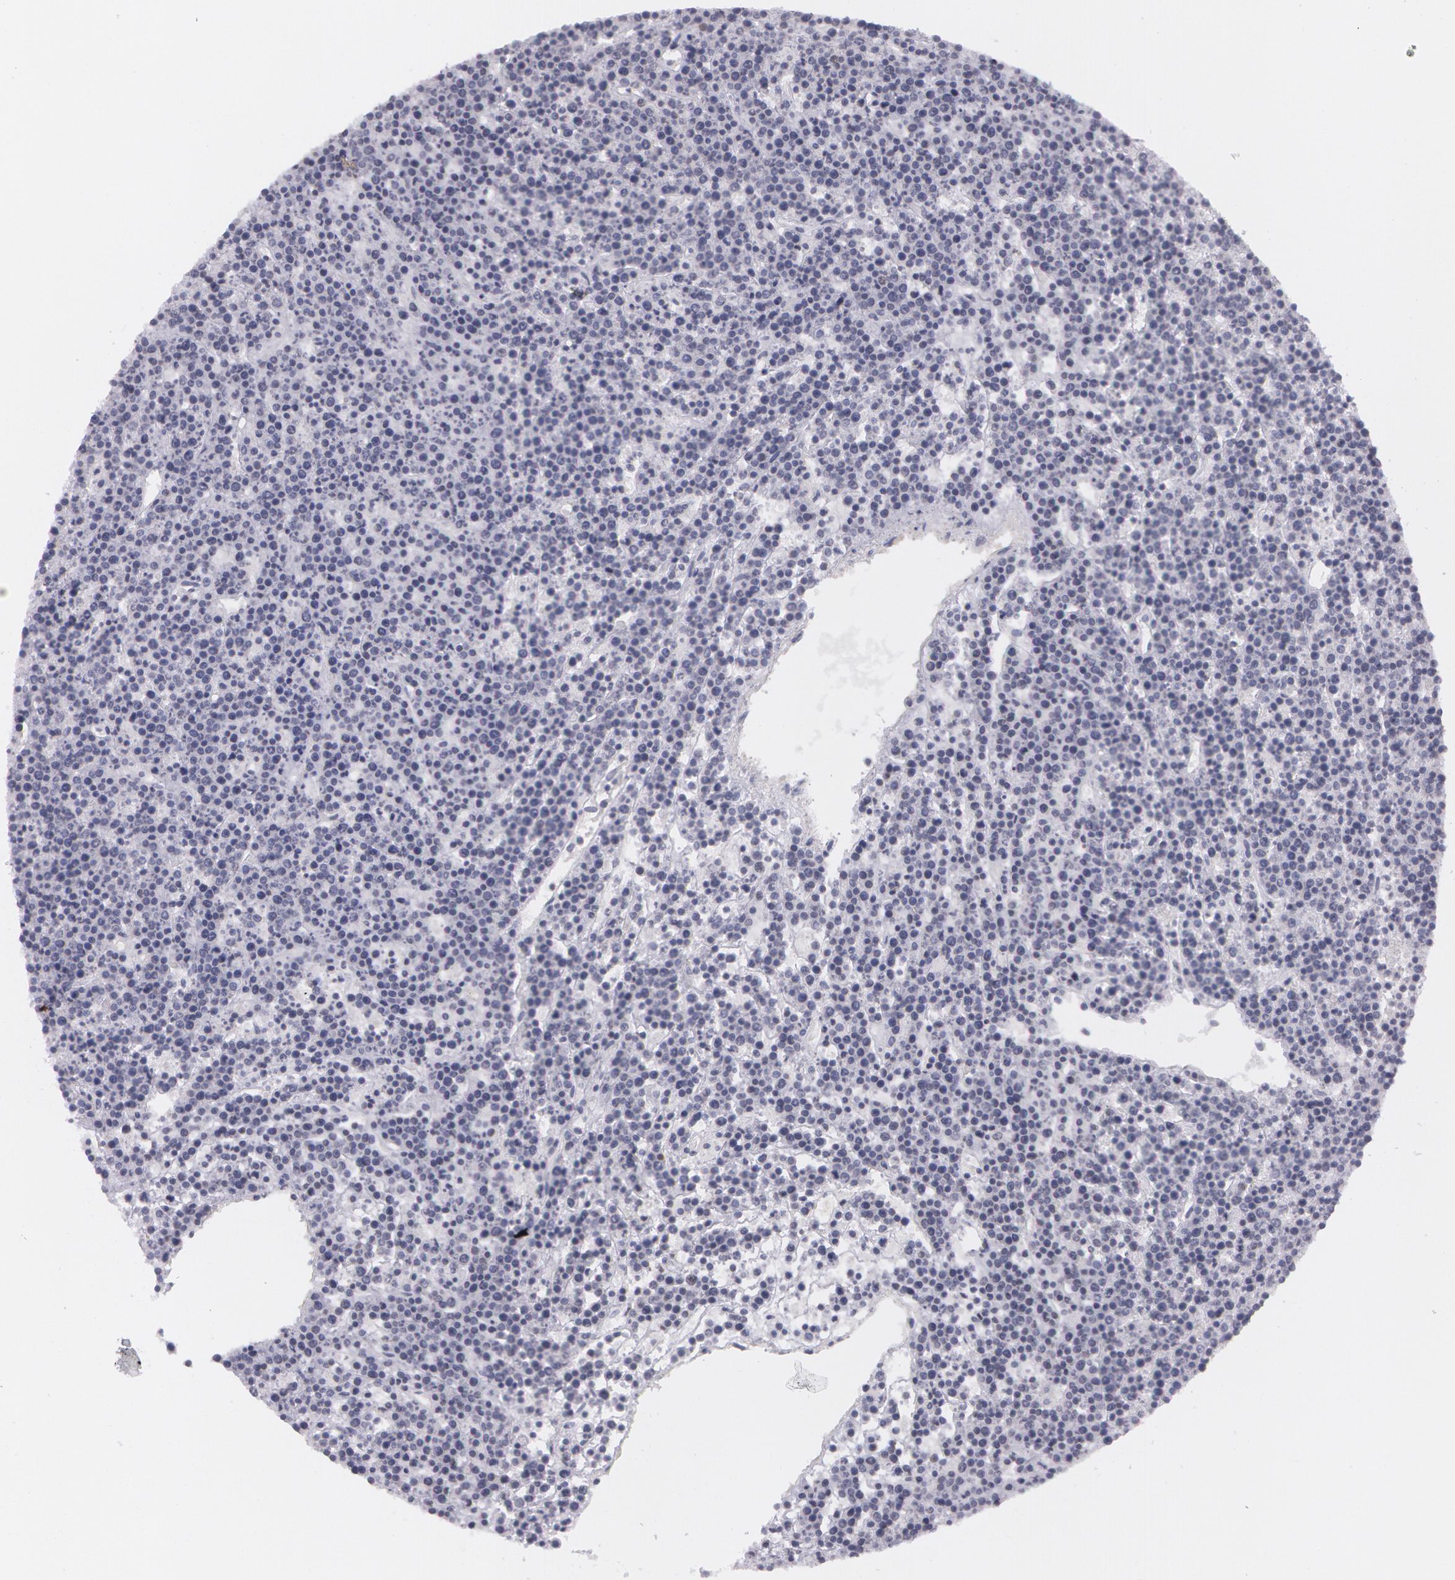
{"staining": {"intensity": "negative", "quantity": "none", "location": "none"}, "tissue": "lymphoma", "cell_type": "Tumor cells", "image_type": "cancer", "snomed": [{"axis": "morphology", "description": "Malignant lymphoma, non-Hodgkin's type, High grade"}, {"axis": "topography", "description": "Ovary"}], "caption": "Lymphoma was stained to show a protein in brown. There is no significant expression in tumor cells.", "gene": "IL1RN", "patient": {"sex": "female", "age": 56}}